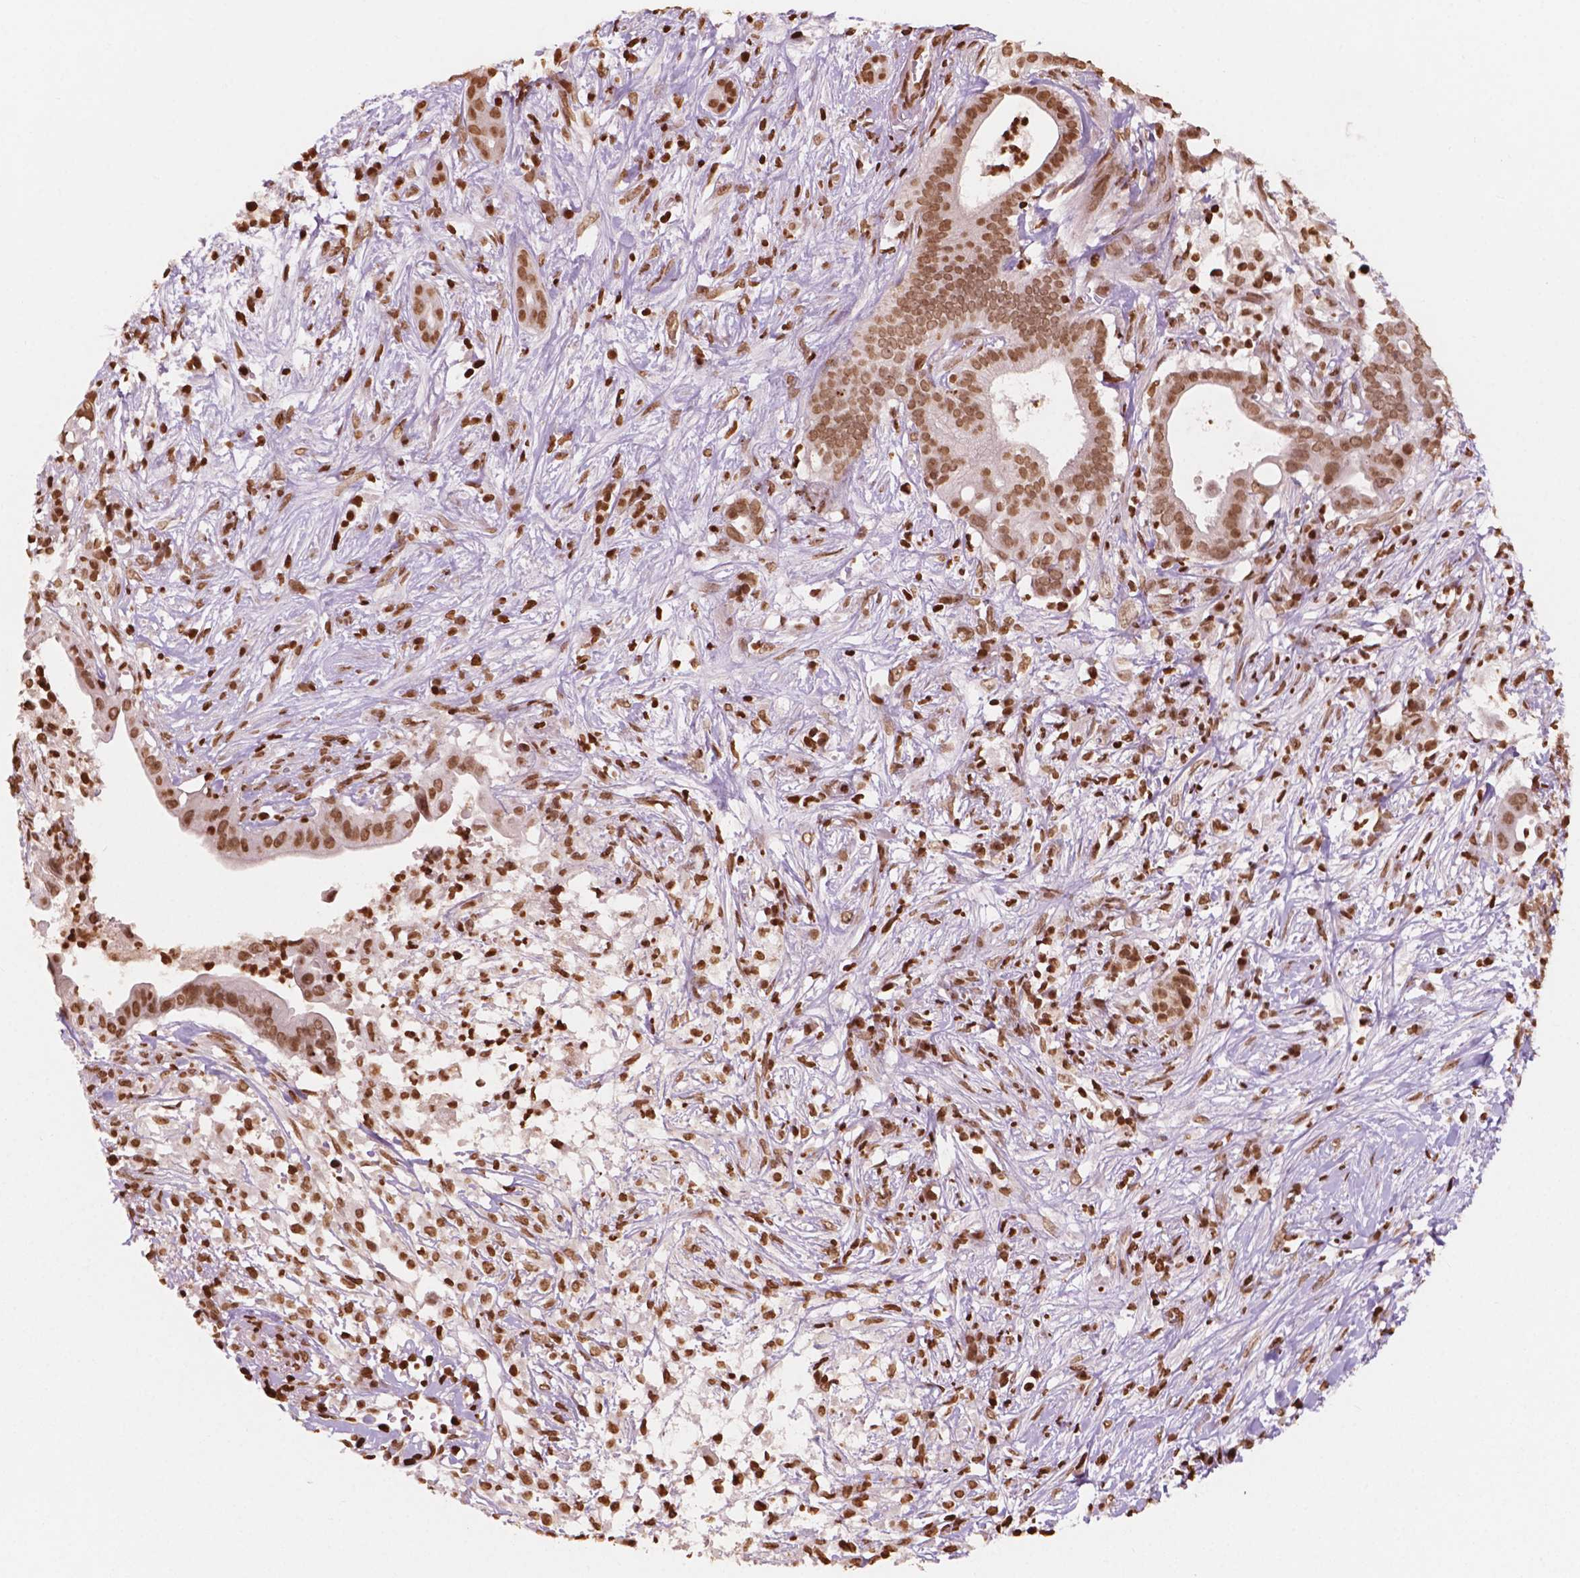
{"staining": {"intensity": "moderate", "quantity": ">75%", "location": "nuclear"}, "tissue": "pancreatic cancer", "cell_type": "Tumor cells", "image_type": "cancer", "snomed": [{"axis": "morphology", "description": "Adenocarcinoma, NOS"}, {"axis": "topography", "description": "Pancreas"}], "caption": "Protein staining by immunohistochemistry shows moderate nuclear expression in about >75% of tumor cells in pancreatic cancer (adenocarcinoma). The protein of interest is shown in brown color, while the nuclei are stained blue.", "gene": "H3C7", "patient": {"sex": "male", "age": 61}}